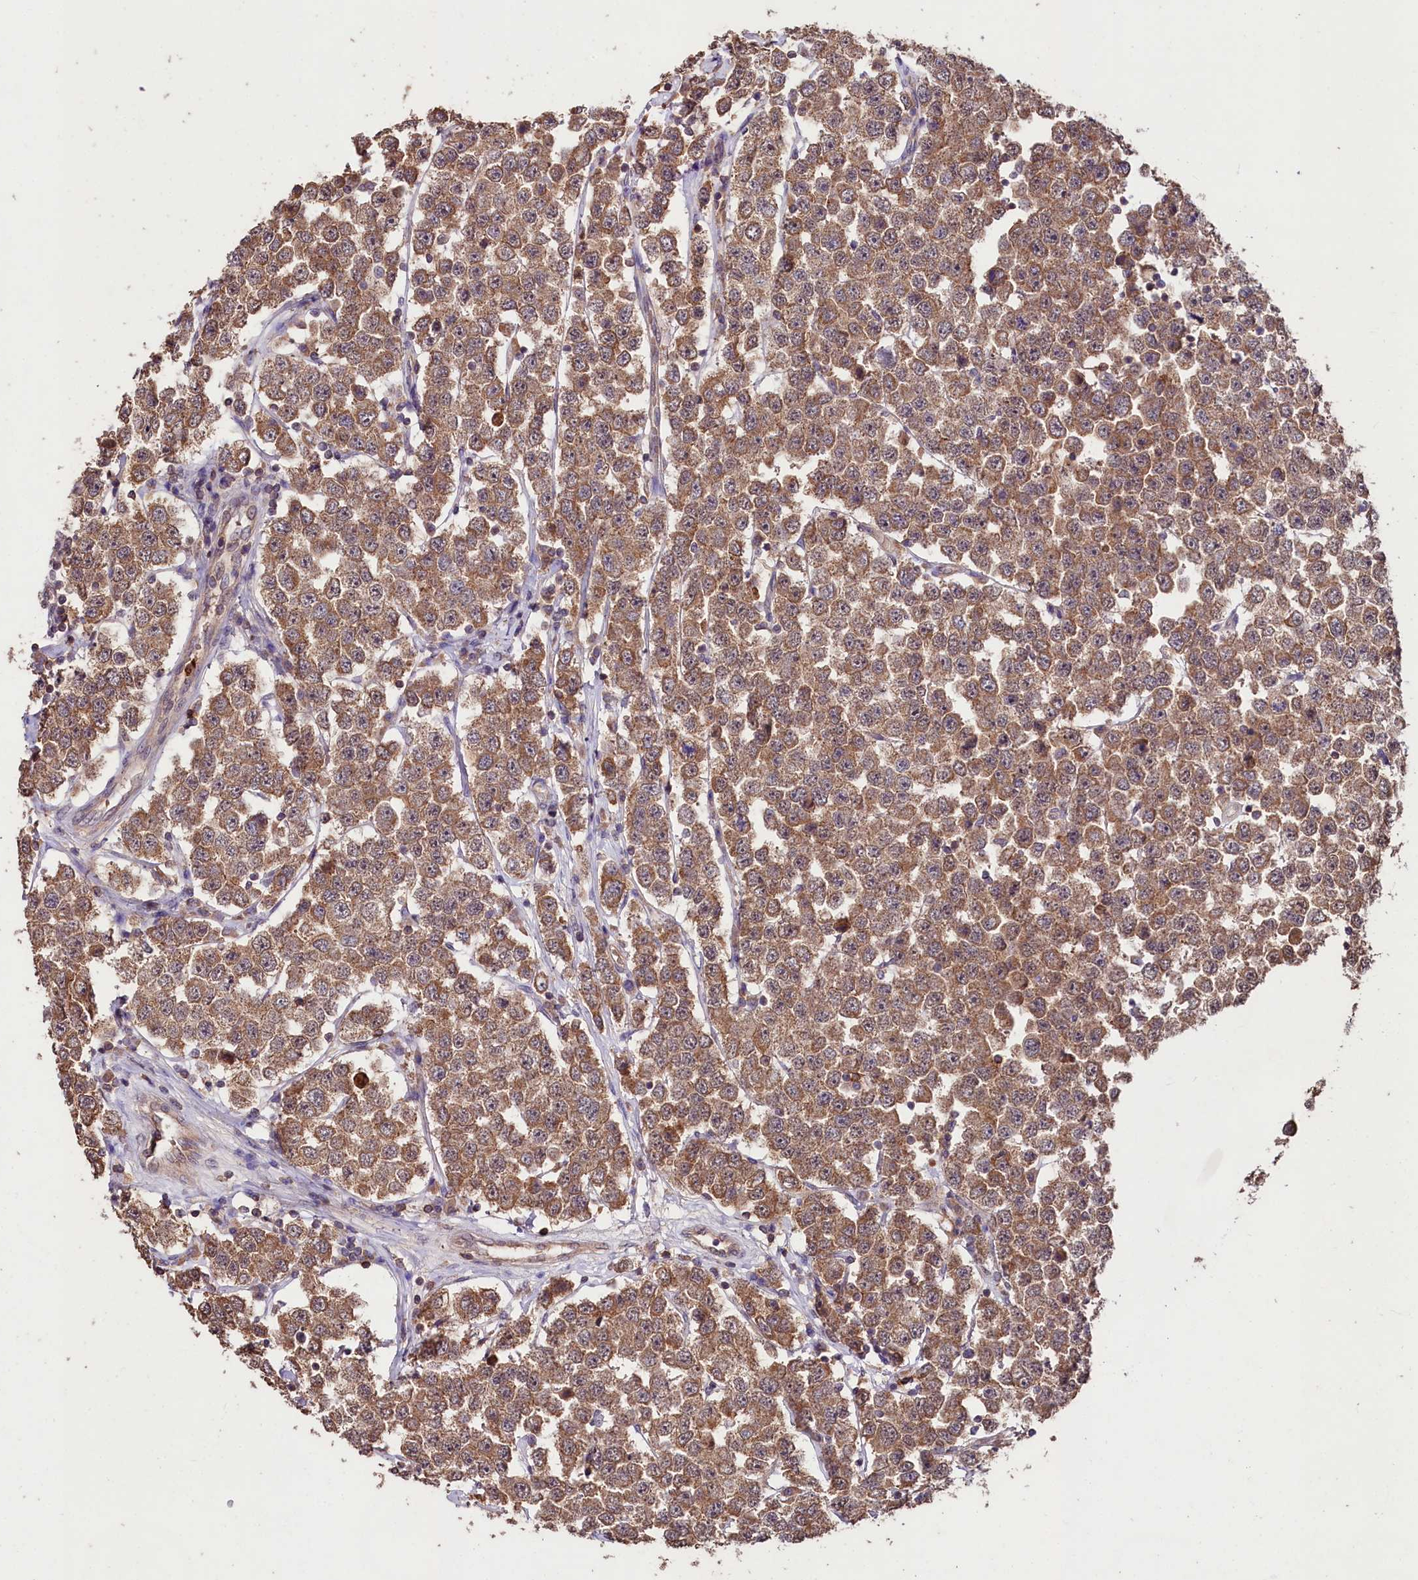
{"staining": {"intensity": "moderate", "quantity": ">75%", "location": "cytoplasmic/membranous"}, "tissue": "testis cancer", "cell_type": "Tumor cells", "image_type": "cancer", "snomed": [{"axis": "morphology", "description": "Seminoma, NOS"}, {"axis": "topography", "description": "Testis"}], "caption": "Testis cancer (seminoma) stained for a protein (brown) displays moderate cytoplasmic/membranous positive expression in about >75% of tumor cells.", "gene": "KLRB1", "patient": {"sex": "male", "age": 28}}